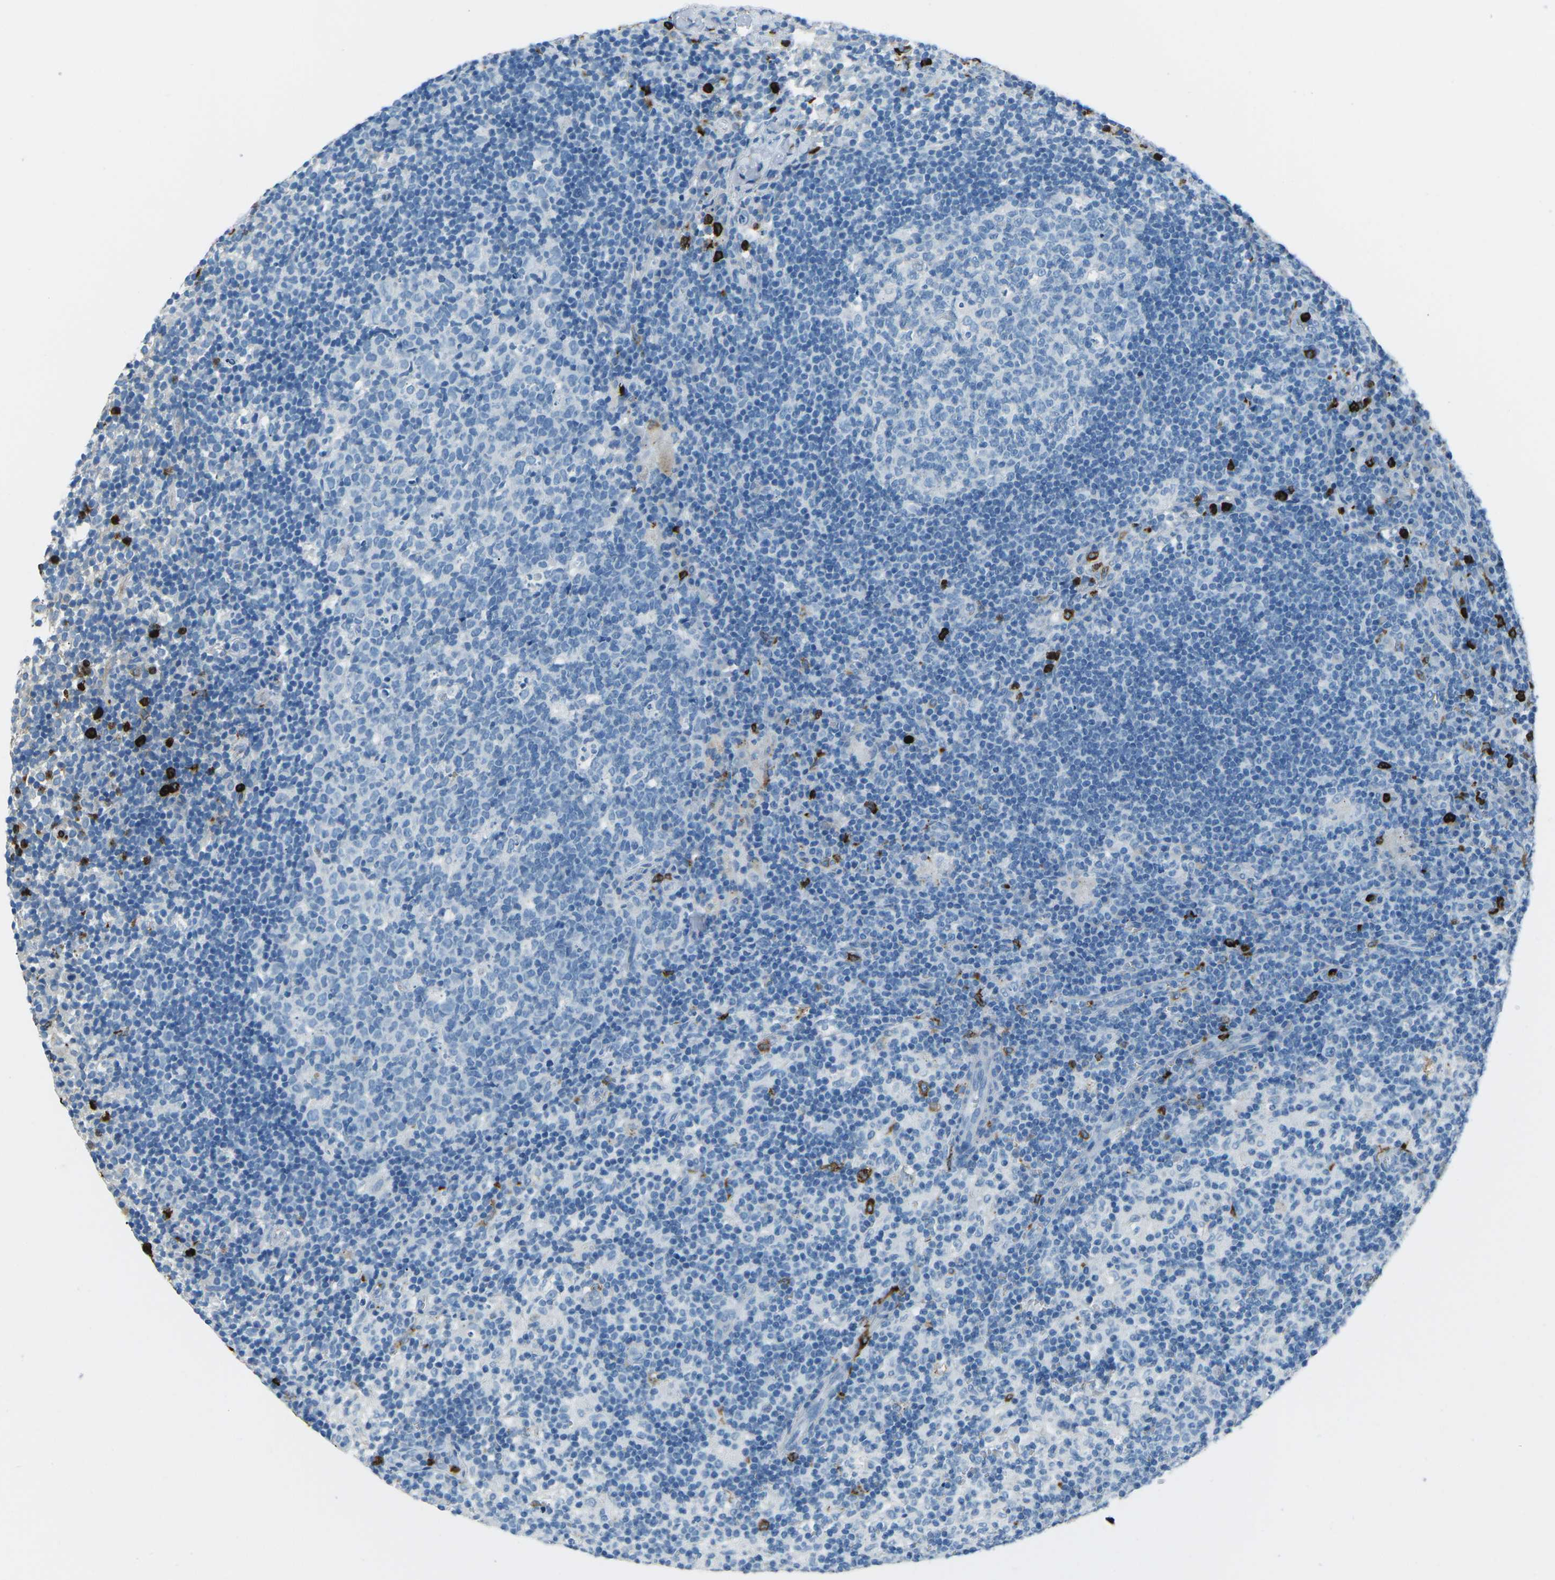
{"staining": {"intensity": "negative", "quantity": "none", "location": "none"}, "tissue": "lymph node", "cell_type": "Germinal center cells", "image_type": "normal", "snomed": [{"axis": "morphology", "description": "Normal tissue, NOS"}, {"axis": "morphology", "description": "Inflammation, NOS"}, {"axis": "topography", "description": "Lymph node"}], "caption": "The histopathology image reveals no staining of germinal center cells in unremarkable lymph node.", "gene": "FCN1", "patient": {"sex": "male", "age": 55}}